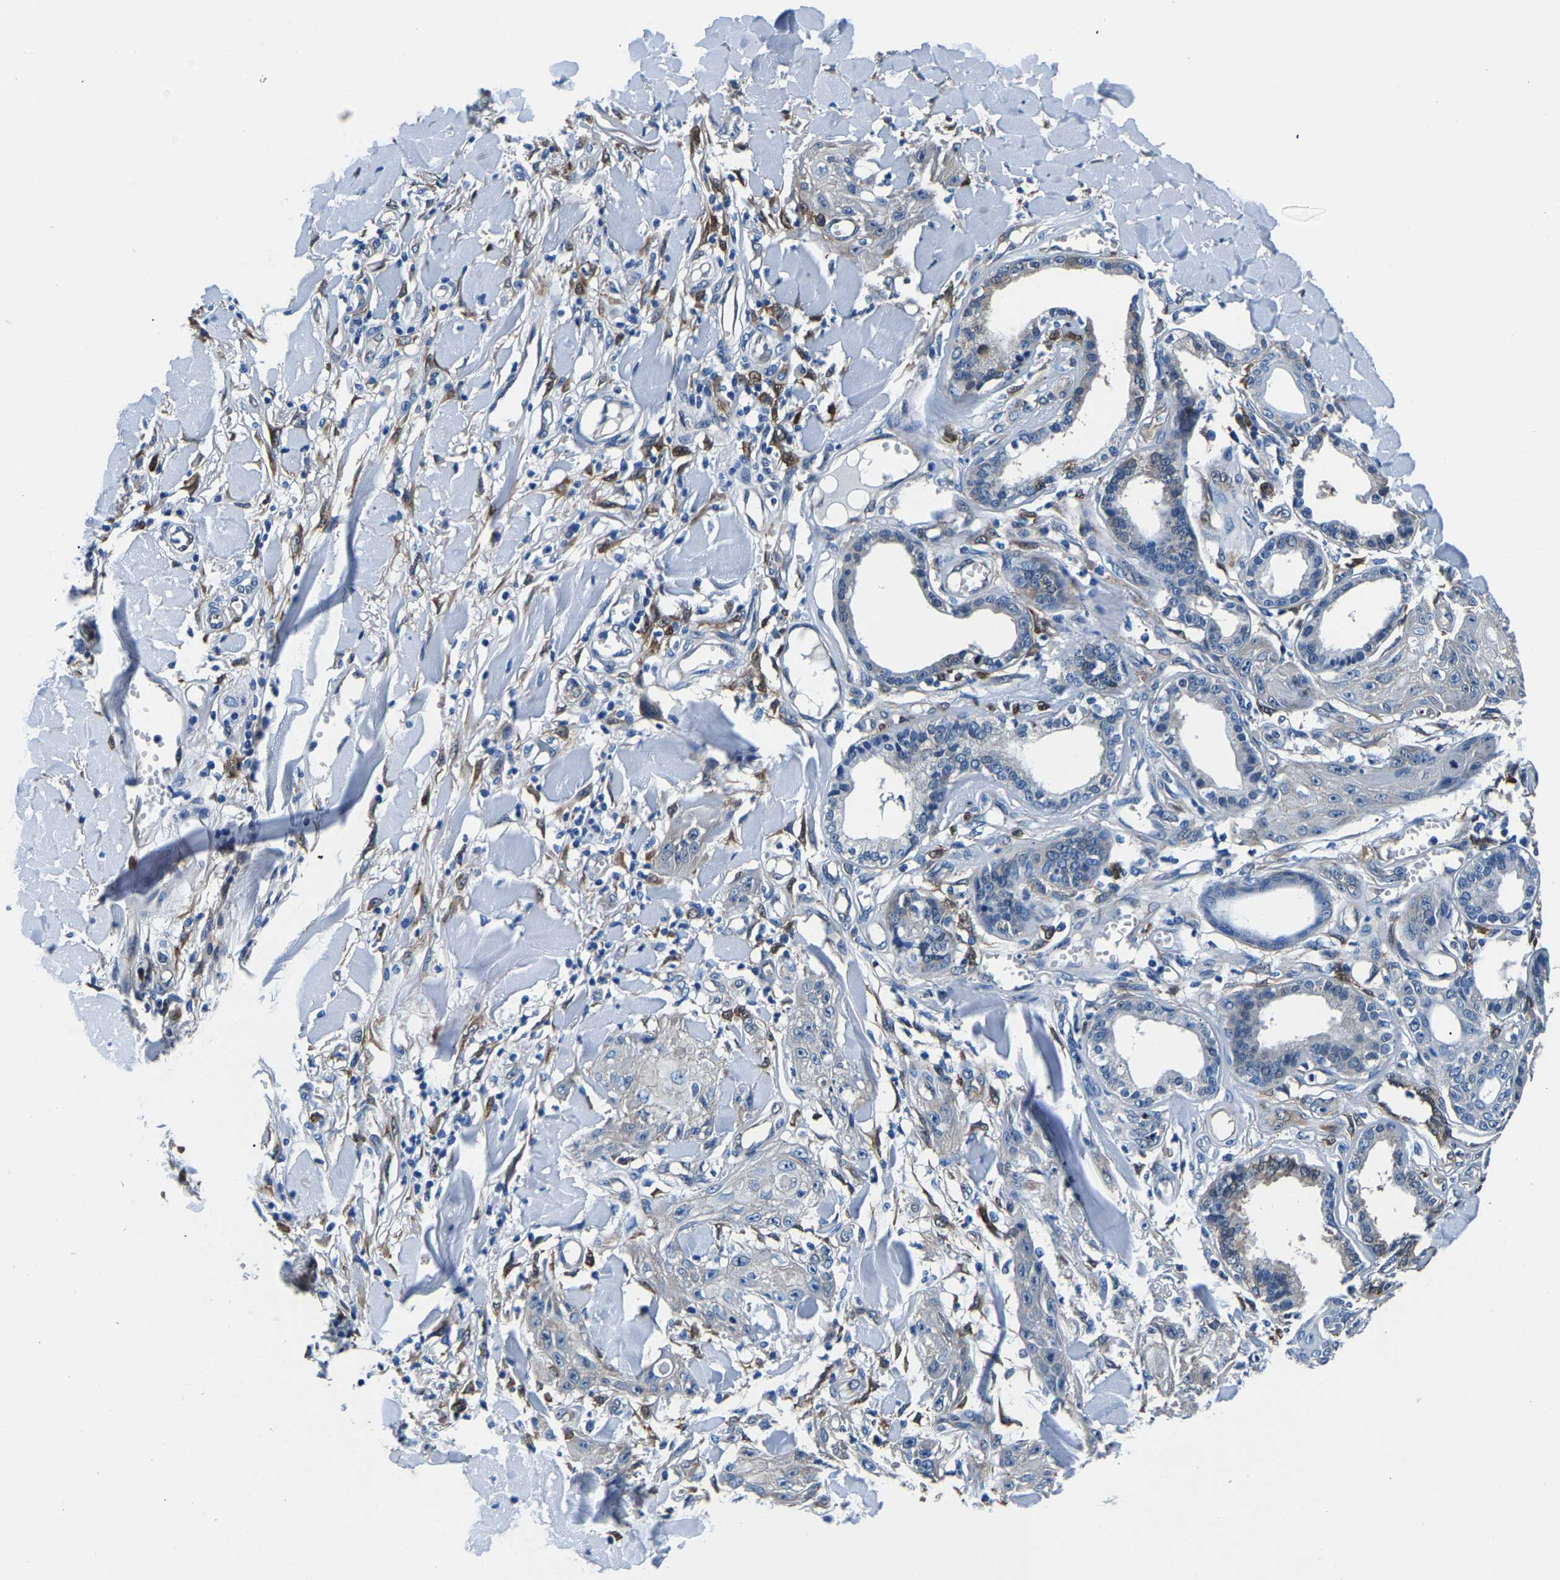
{"staining": {"intensity": "negative", "quantity": "none", "location": "none"}, "tissue": "skin cancer", "cell_type": "Tumor cells", "image_type": "cancer", "snomed": [{"axis": "morphology", "description": "Squamous cell carcinoma, NOS"}, {"axis": "topography", "description": "Skin"}], "caption": "An image of skin cancer (squamous cell carcinoma) stained for a protein demonstrates no brown staining in tumor cells.", "gene": "S100A13", "patient": {"sex": "male", "age": 74}}